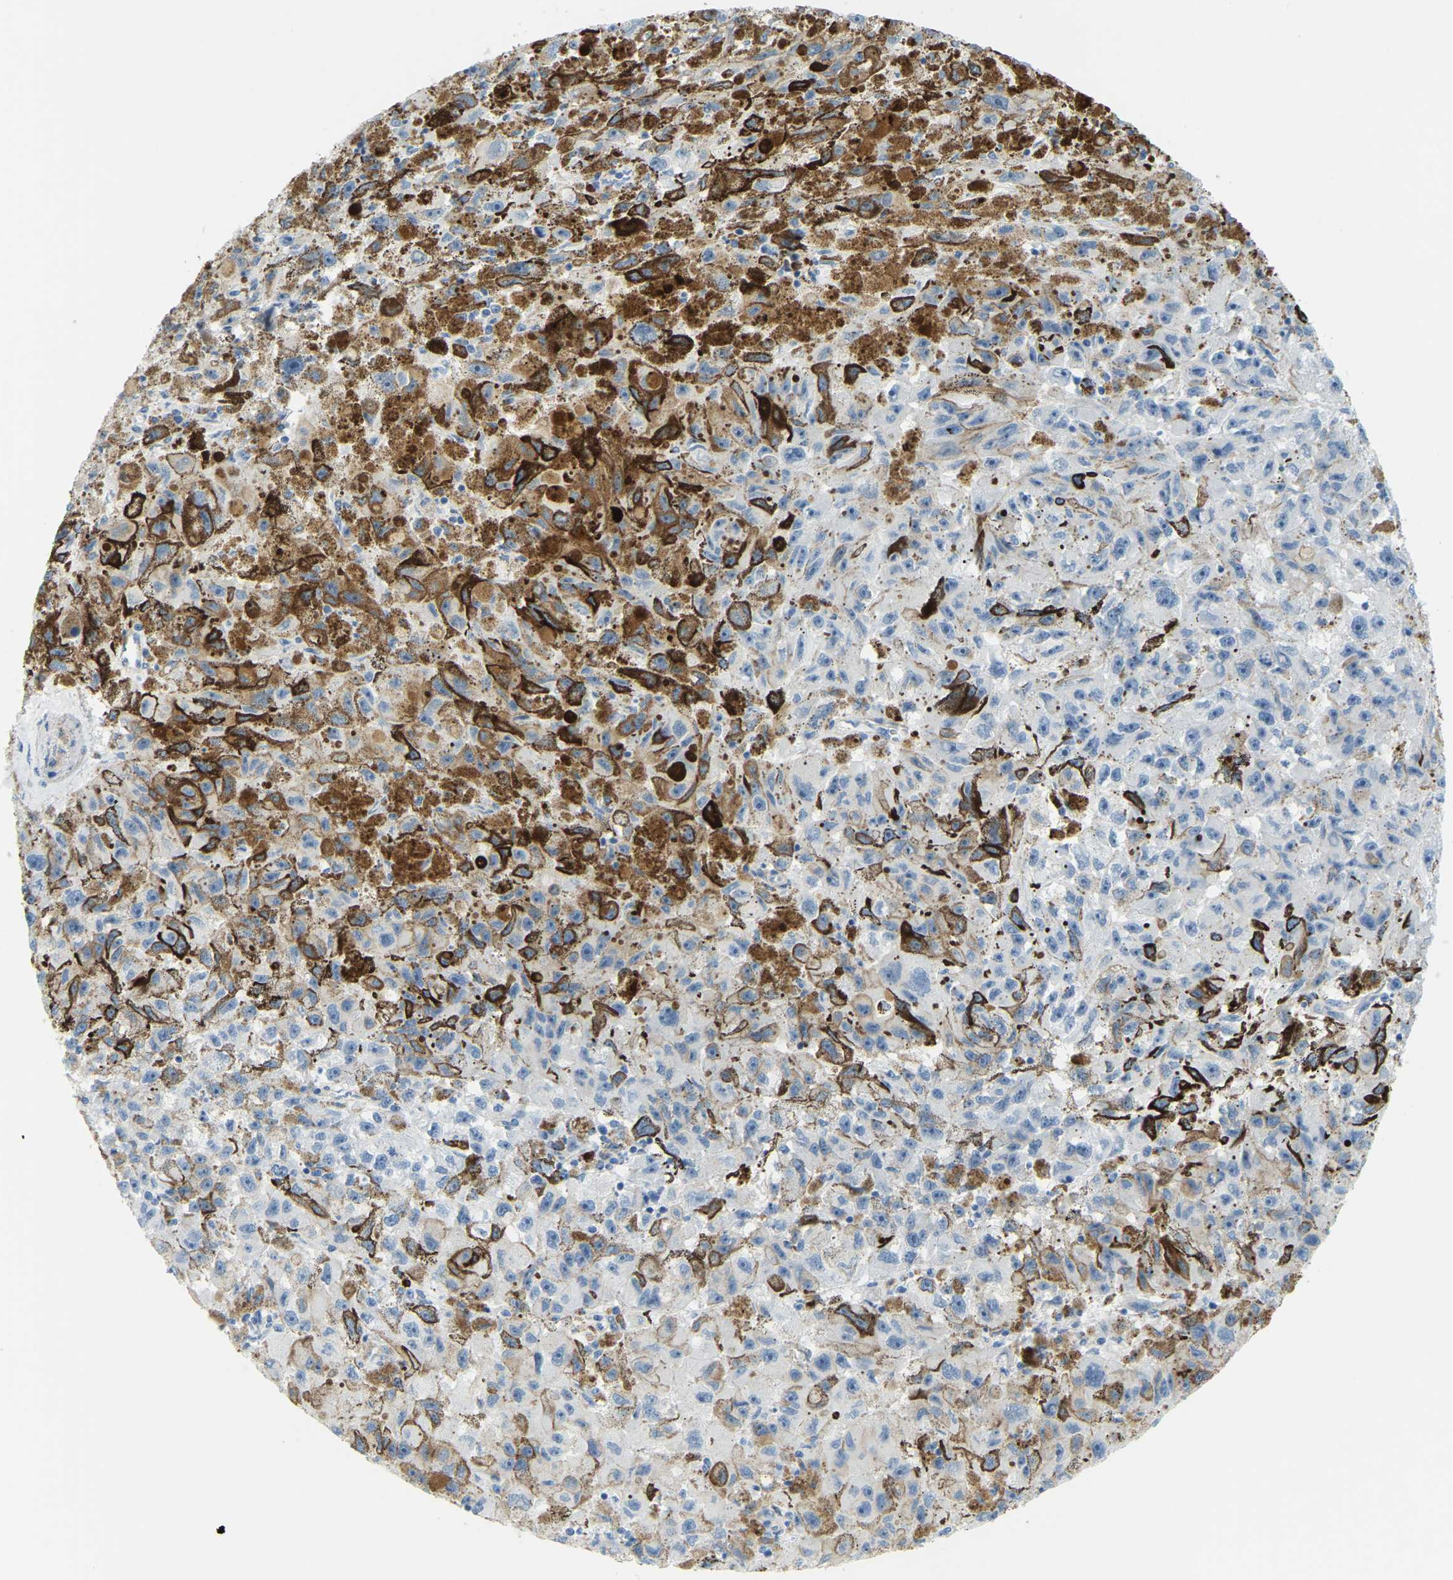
{"staining": {"intensity": "negative", "quantity": "none", "location": "none"}, "tissue": "melanoma", "cell_type": "Tumor cells", "image_type": "cancer", "snomed": [{"axis": "morphology", "description": "Malignant melanoma, NOS"}, {"axis": "topography", "description": "Skin"}], "caption": "Image shows no significant protein expression in tumor cells of melanoma.", "gene": "MYL3", "patient": {"sex": "female", "age": 104}}